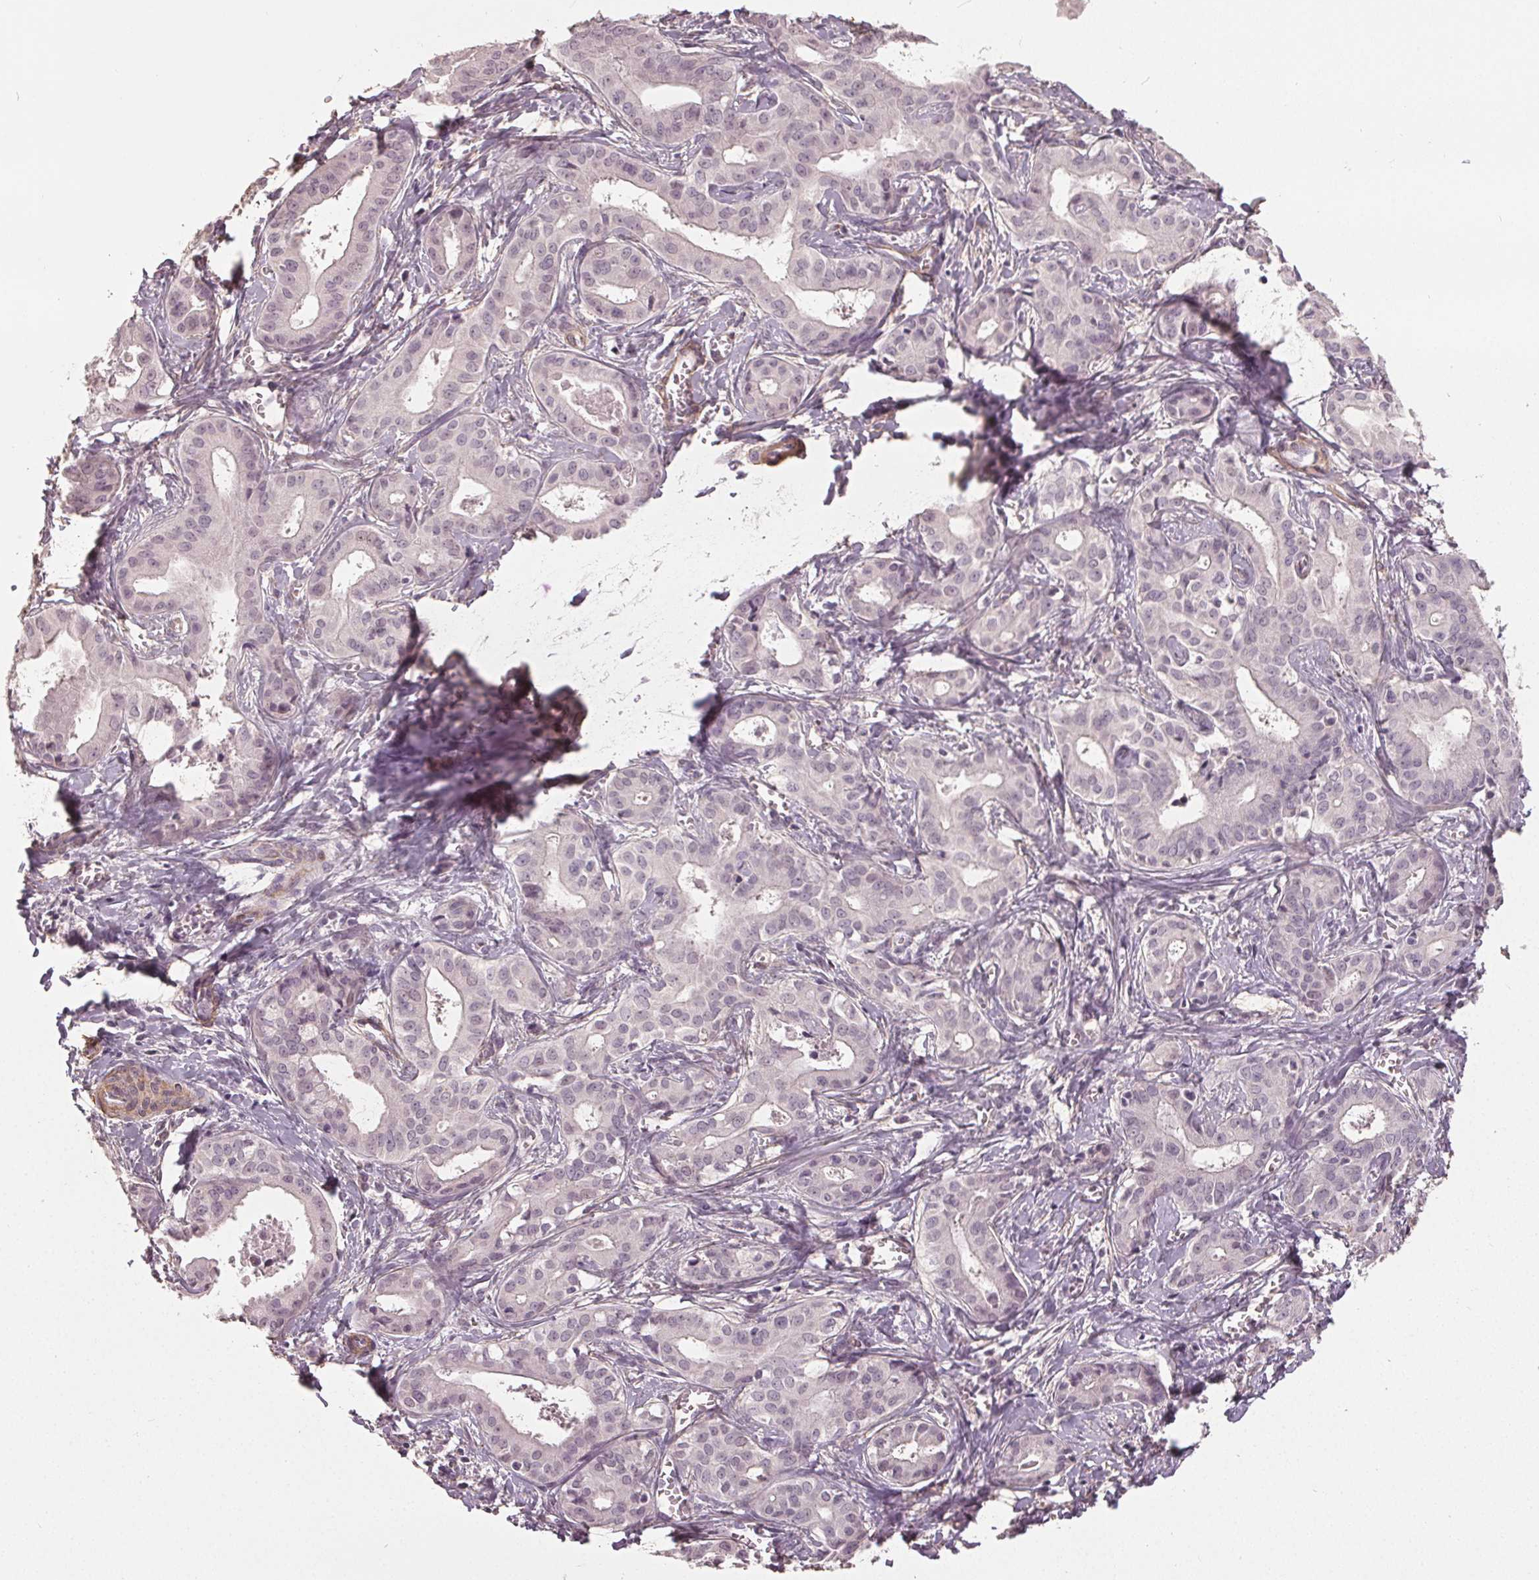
{"staining": {"intensity": "negative", "quantity": "none", "location": "none"}, "tissue": "liver cancer", "cell_type": "Tumor cells", "image_type": "cancer", "snomed": [{"axis": "morphology", "description": "Cholangiocarcinoma"}, {"axis": "topography", "description": "Liver"}], "caption": "Immunohistochemistry photomicrograph of human liver cancer stained for a protein (brown), which demonstrates no expression in tumor cells.", "gene": "PKP1", "patient": {"sex": "female", "age": 65}}